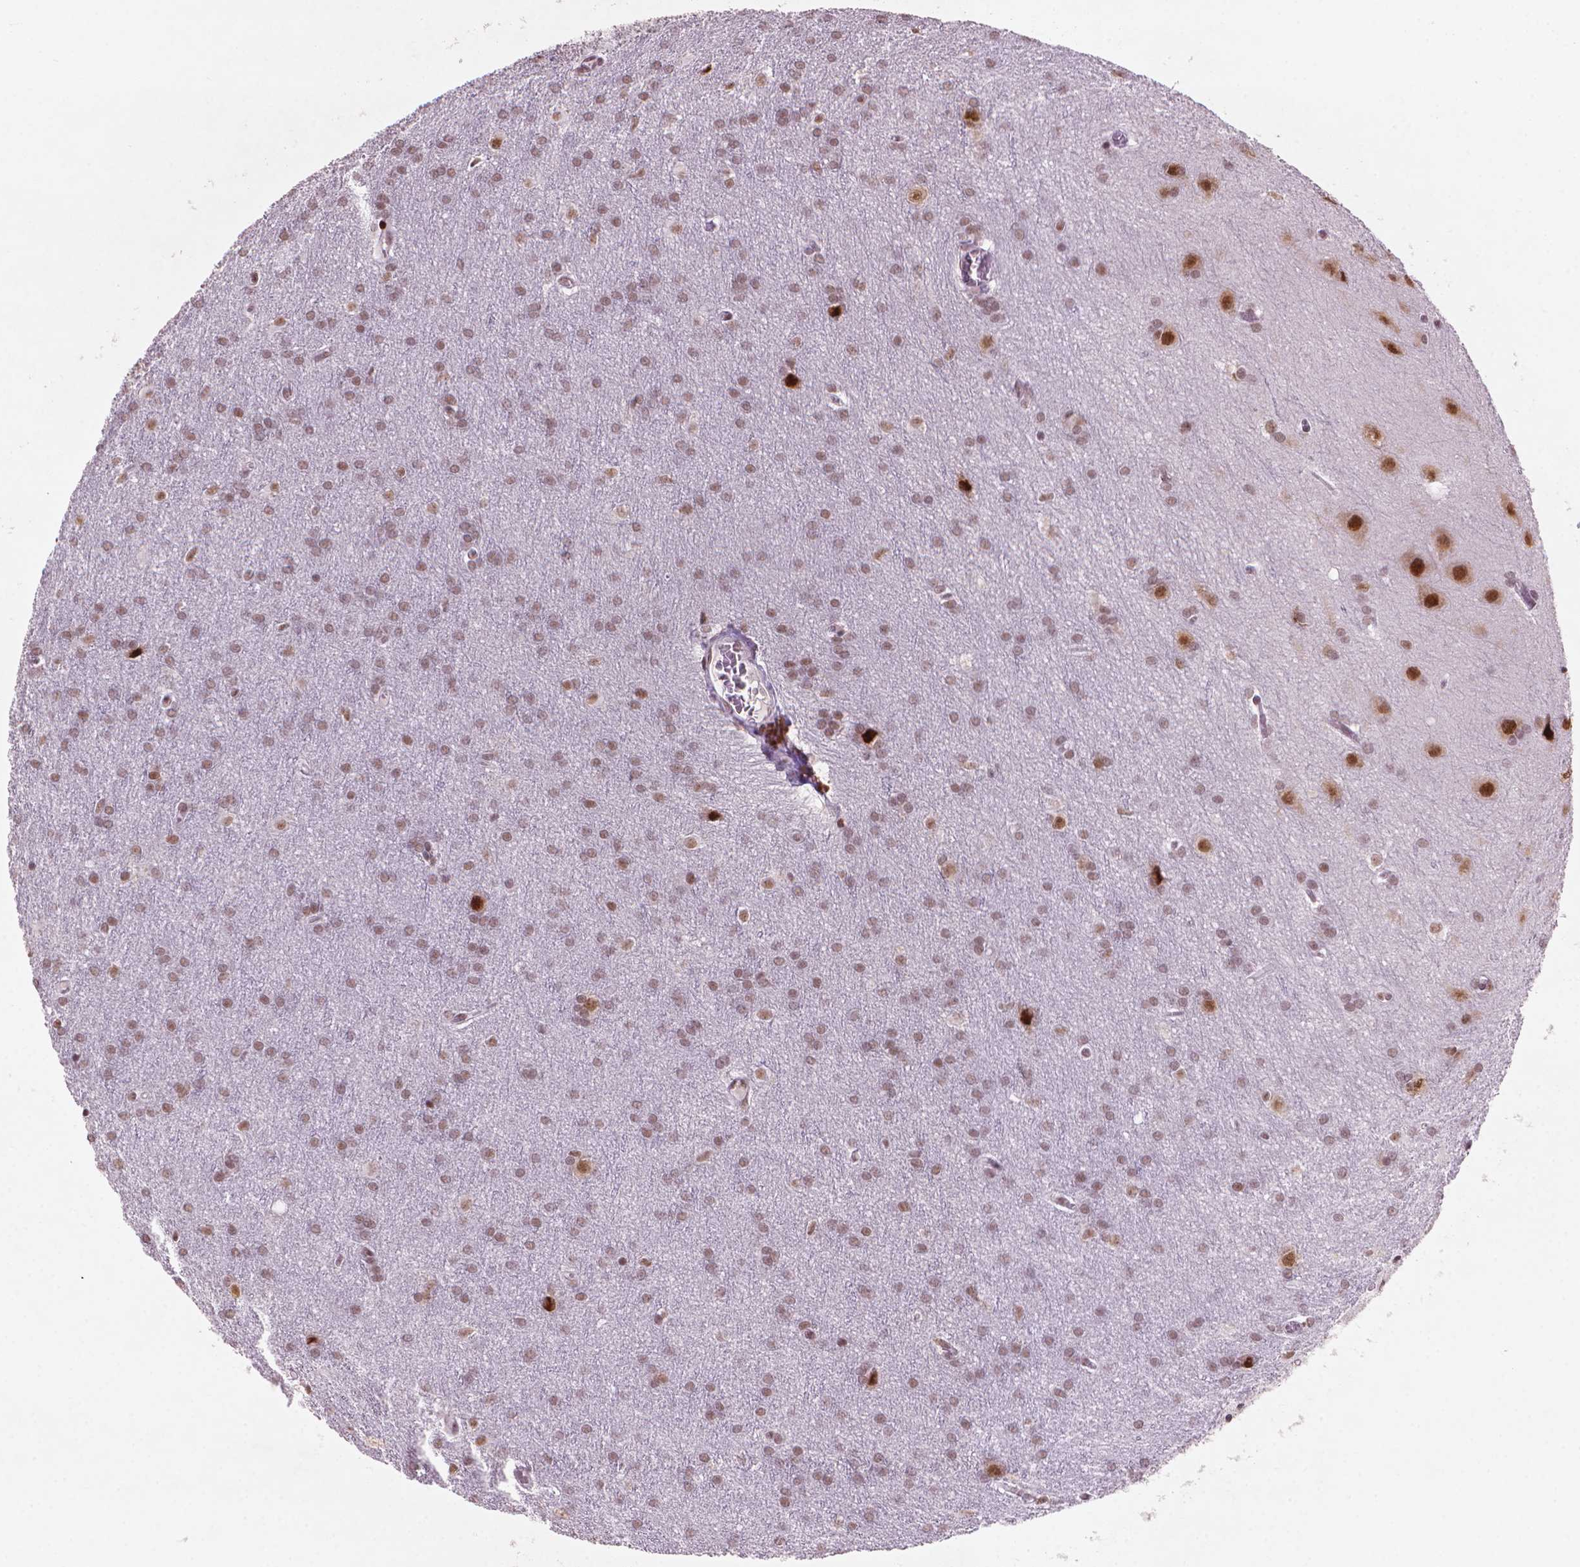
{"staining": {"intensity": "moderate", "quantity": ">75%", "location": "nuclear"}, "tissue": "glioma", "cell_type": "Tumor cells", "image_type": "cancer", "snomed": [{"axis": "morphology", "description": "Glioma, malignant, Low grade"}, {"axis": "topography", "description": "Brain"}], "caption": "A medium amount of moderate nuclear staining is appreciated in about >75% of tumor cells in malignant glioma (low-grade) tissue. Using DAB (3,3'-diaminobenzidine) (brown) and hematoxylin (blue) stains, captured at high magnification using brightfield microscopy.", "gene": "HES7", "patient": {"sex": "female", "age": 32}}